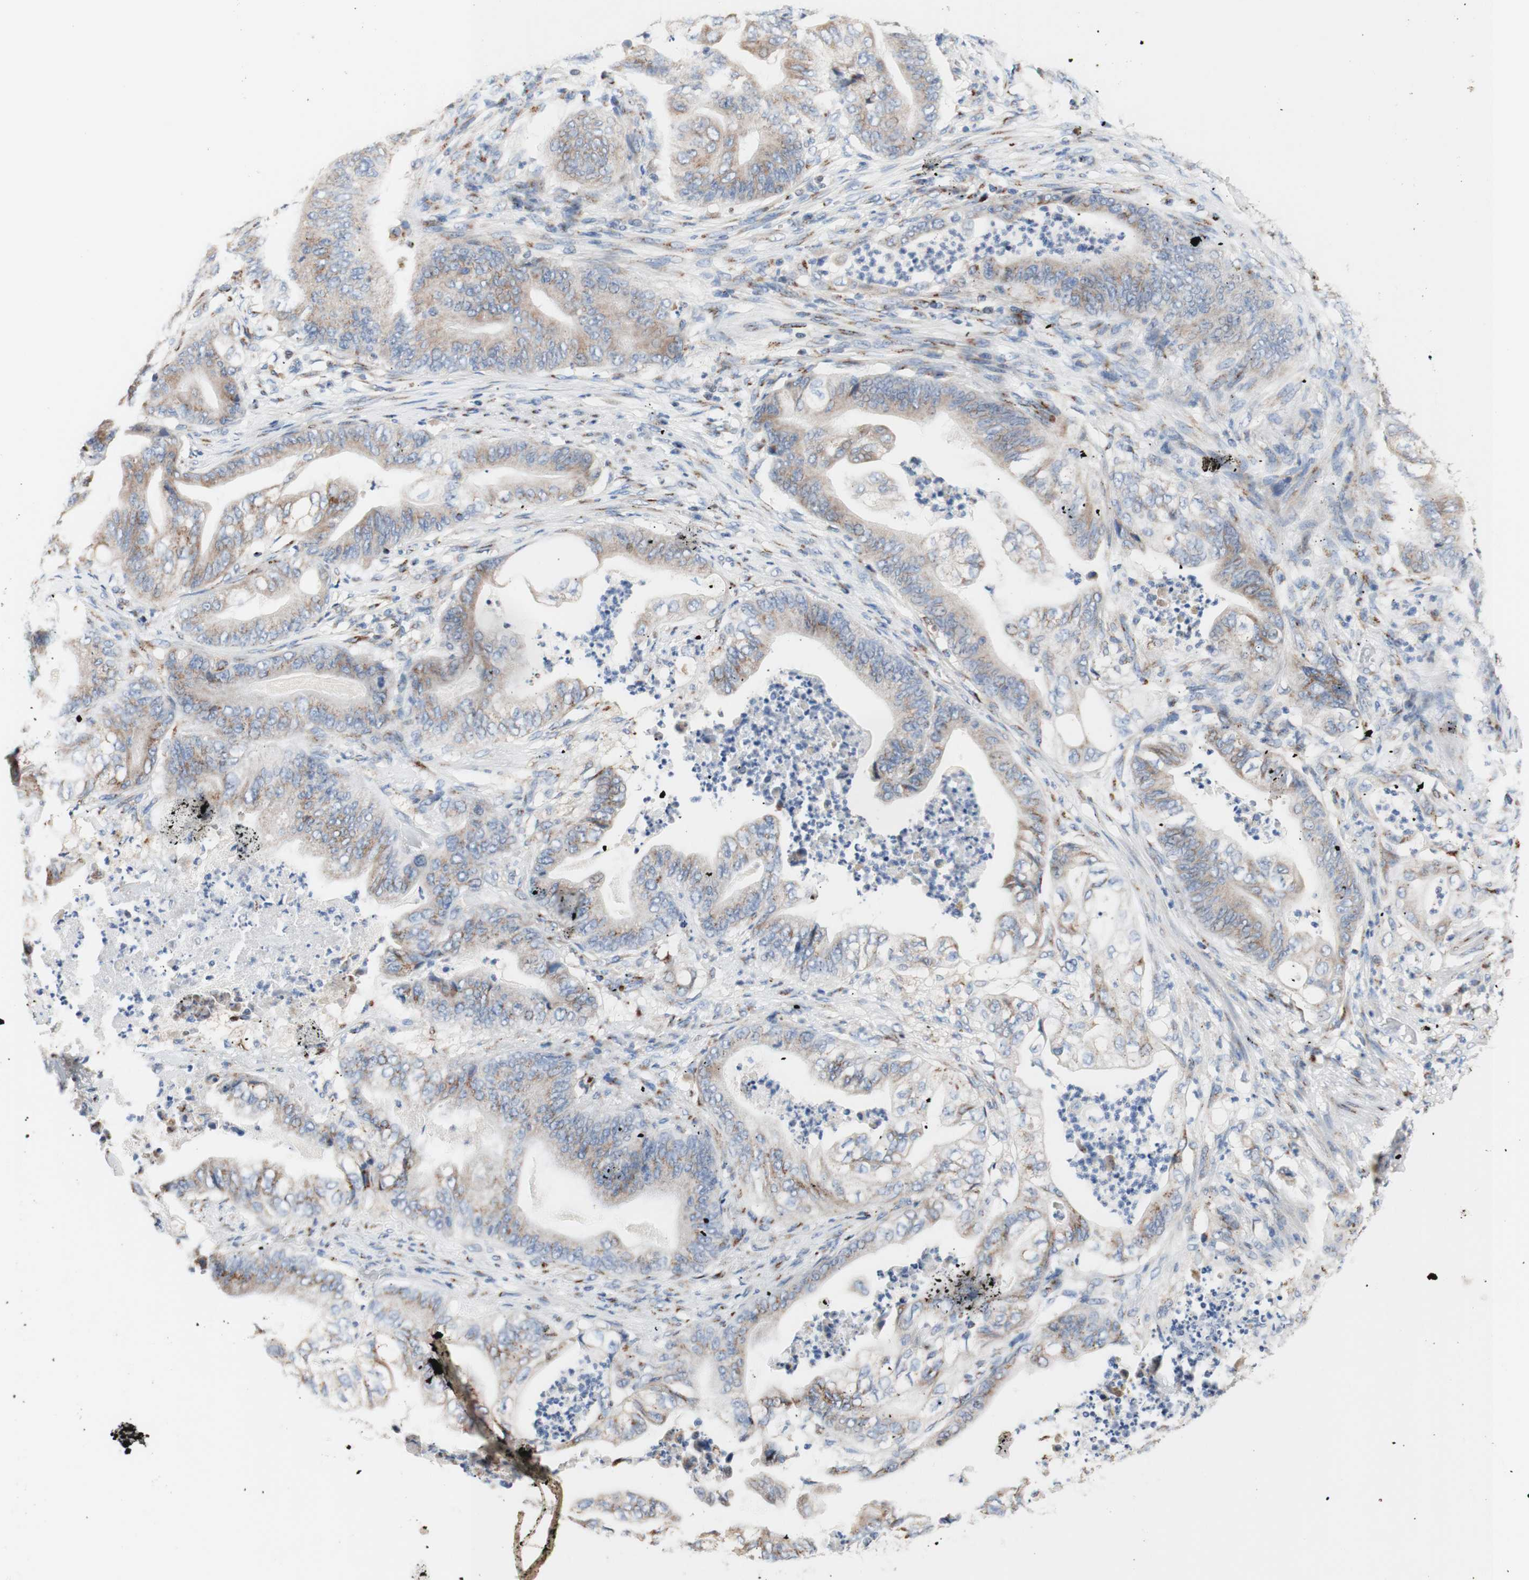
{"staining": {"intensity": "weak", "quantity": "25%-75%", "location": "cytoplasmic/membranous"}, "tissue": "stomach cancer", "cell_type": "Tumor cells", "image_type": "cancer", "snomed": [{"axis": "morphology", "description": "Adenocarcinoma, NOS"}, {"axis": "topography", "description": "Stomach"}], "caption": "Protein expression analysis of adenocarcinoma (stomach) demonstrates weak cytoplasmic/membranous staining in approximately 25%-75% of tumor cells.", "gene": "GALNT2", "patient": {"sex": "female", "age": 73}}